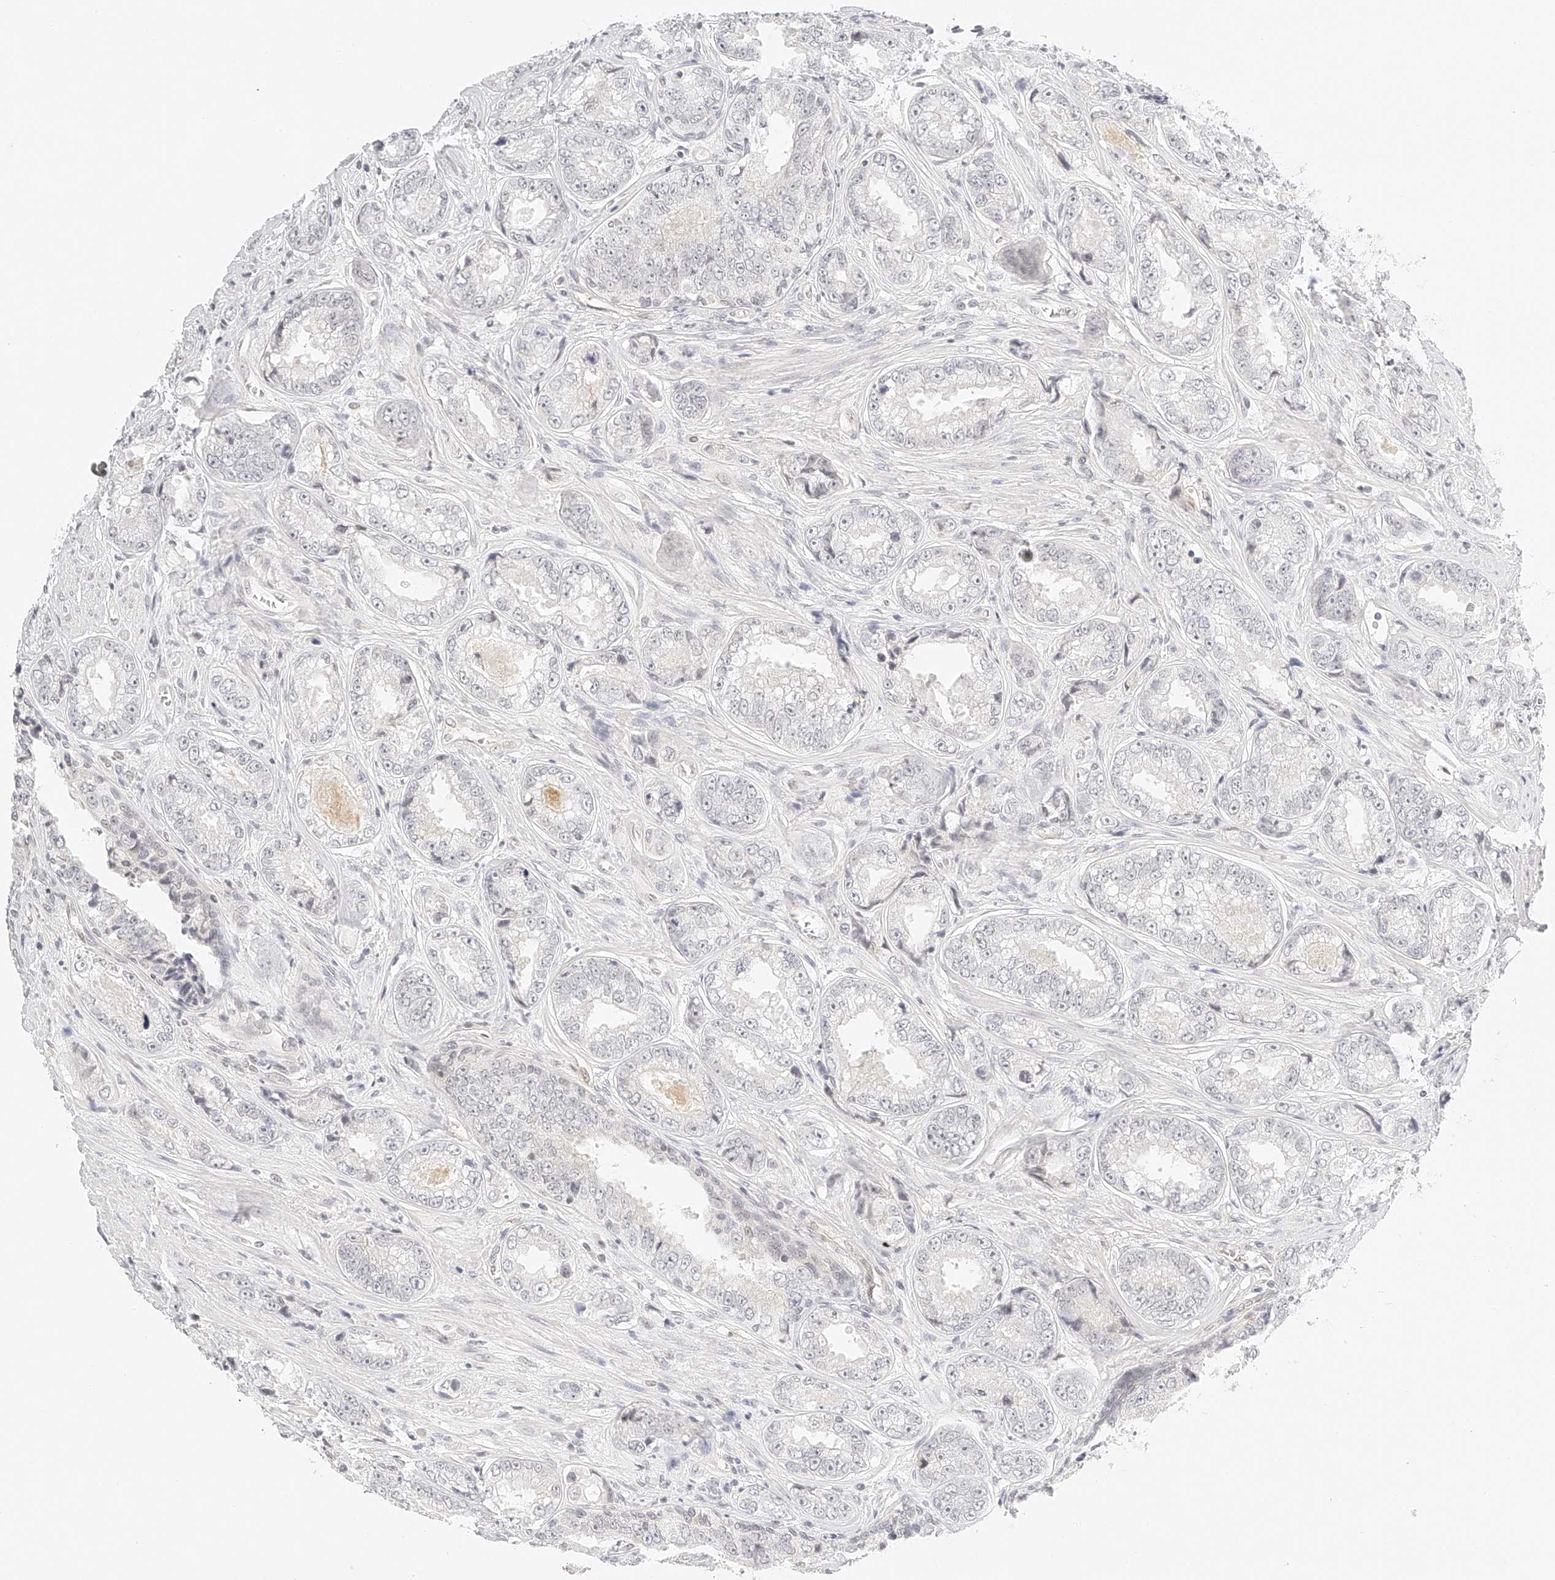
{"staining": {"intensity": "negative", "quantity": "none", "location": "none"}, "tissue": "prostate cancer", "cell_type": "Tumor cells", "image_type": "cancer", "snomed": [{"axis": "morphology", "description": "Adenocarcinoma, High grade"}, {"axis": "topography", "description": "Prostate"}], "caption": "Immunohistochemistry of prostate cancer exhibits no positivity in tumor cells. (DAB immunohistochemistry (IHC) with hematoxylin counter stain).", "gene": "ZFP69", "patient": {"sex": "male", "age": 61}}